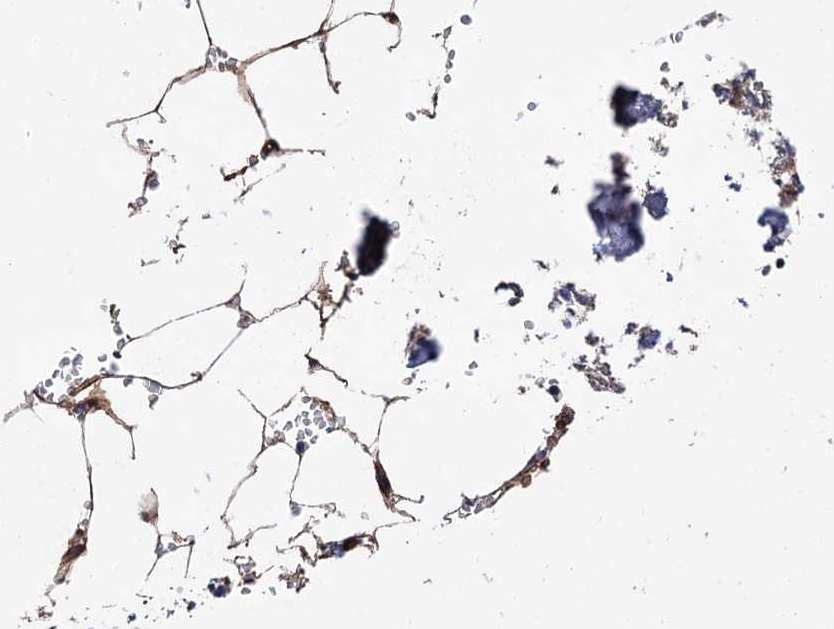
{"staining": {"intensity": "moderate", "quantity": "<25%", "location": "cytoplasmic/membranous"}, "tissue": "bone marrow", "cell_type": "Hematopoietic cells", "image_type": "normal", "snomed": [{"axis": "morphology", "description": "Normal tissue, NOS"}, {"axis": "topography", "description": "Bone marrow"}], "caption": "The micrograph reveals immunohistochemical staining of normal bone marrow. There is moderate cytoplasmic/membranous staining is appreciated in approximately <25% of hematopoietic cells.", "gene": "CSAD", "patient": {"sex": "male", "age": 70}}